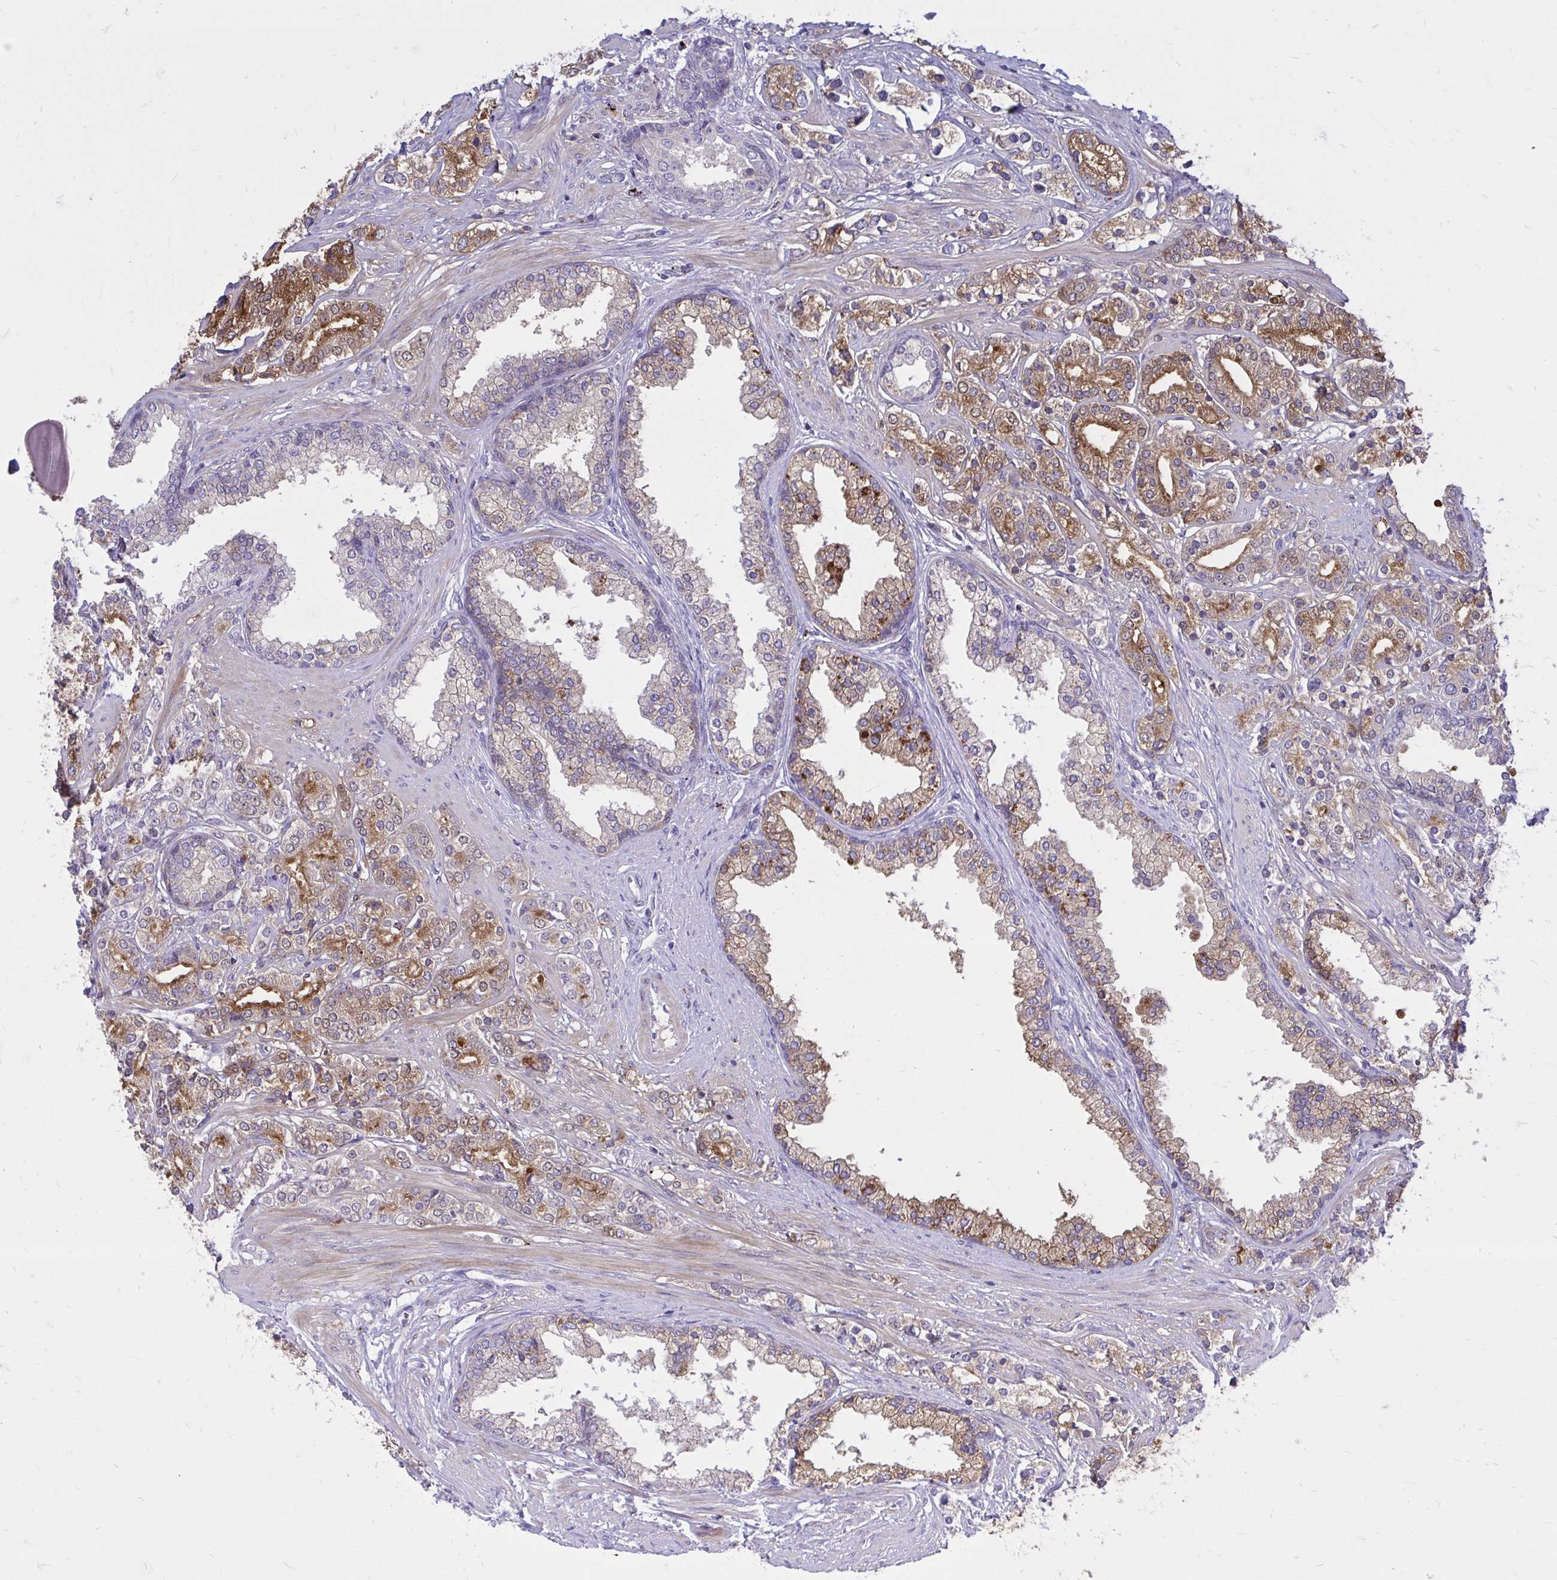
{"staining": {"intensity": "strong", "quantity": ">75%", "location": "cytoplasmic/membranous"}, "tissue": "prostate cancer", "cell_type": "Tumor cells", "image_type": "cancer", "snomed": [{"axis": "morphology", "description": "Adenocarcinoma, High grade"}, {"axis": "topography", "description": "Prostate"}], "caption": "This histopathology image displays immunohistochemistry (IHC) staining of prostate high-grade adenocarcinoma, with high strong cytoplasmic/membranous positivity in approximately >75% of tumor cells.", "gene": "TP53I11", "patient": {"sex": "male", "age": 58}}